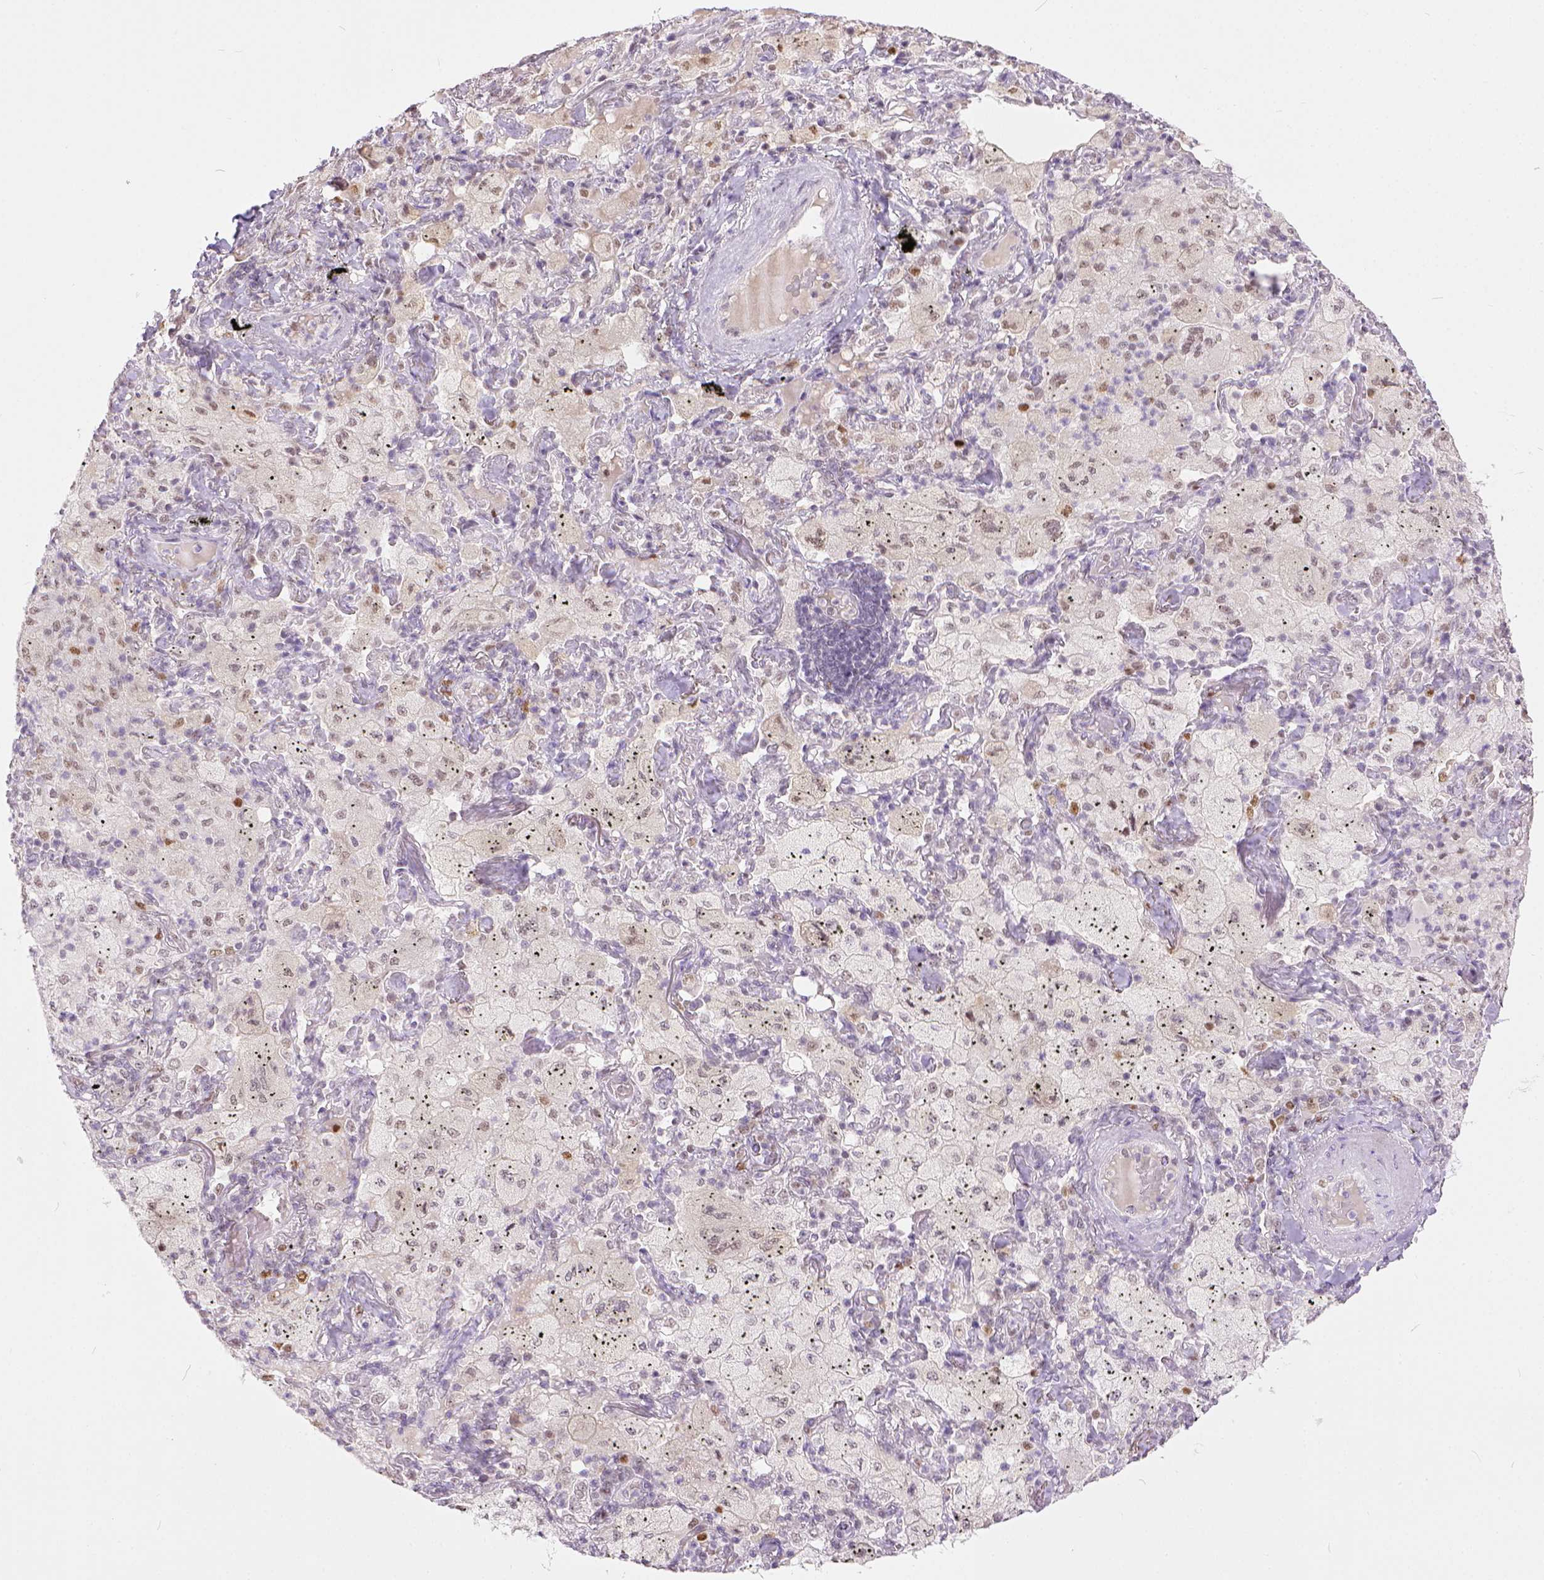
{"staining": {"intensity": "weak", "quantity": "25%-75%", "location": "nuclear"}, "tissue": "lung cancer", "cell_type": "Tumor cells", "image_type": "cancer", "snomed": [{"axis": "morphology", "description": "Adenocarcinoma, NOS"}, {"axis": "topography", "description": "Lung"}], "caption": "A histopathology image of human lung adenocarcinoma stained for a protein shows weak nuclear brown staining in tumor cells. (DAB (3,3'-diaminobenzidine) IHC, brown staining for protein, blue staining for nuclei).", "gene": "ERCC1", "patient": {"sex": "female", "age": 73}}